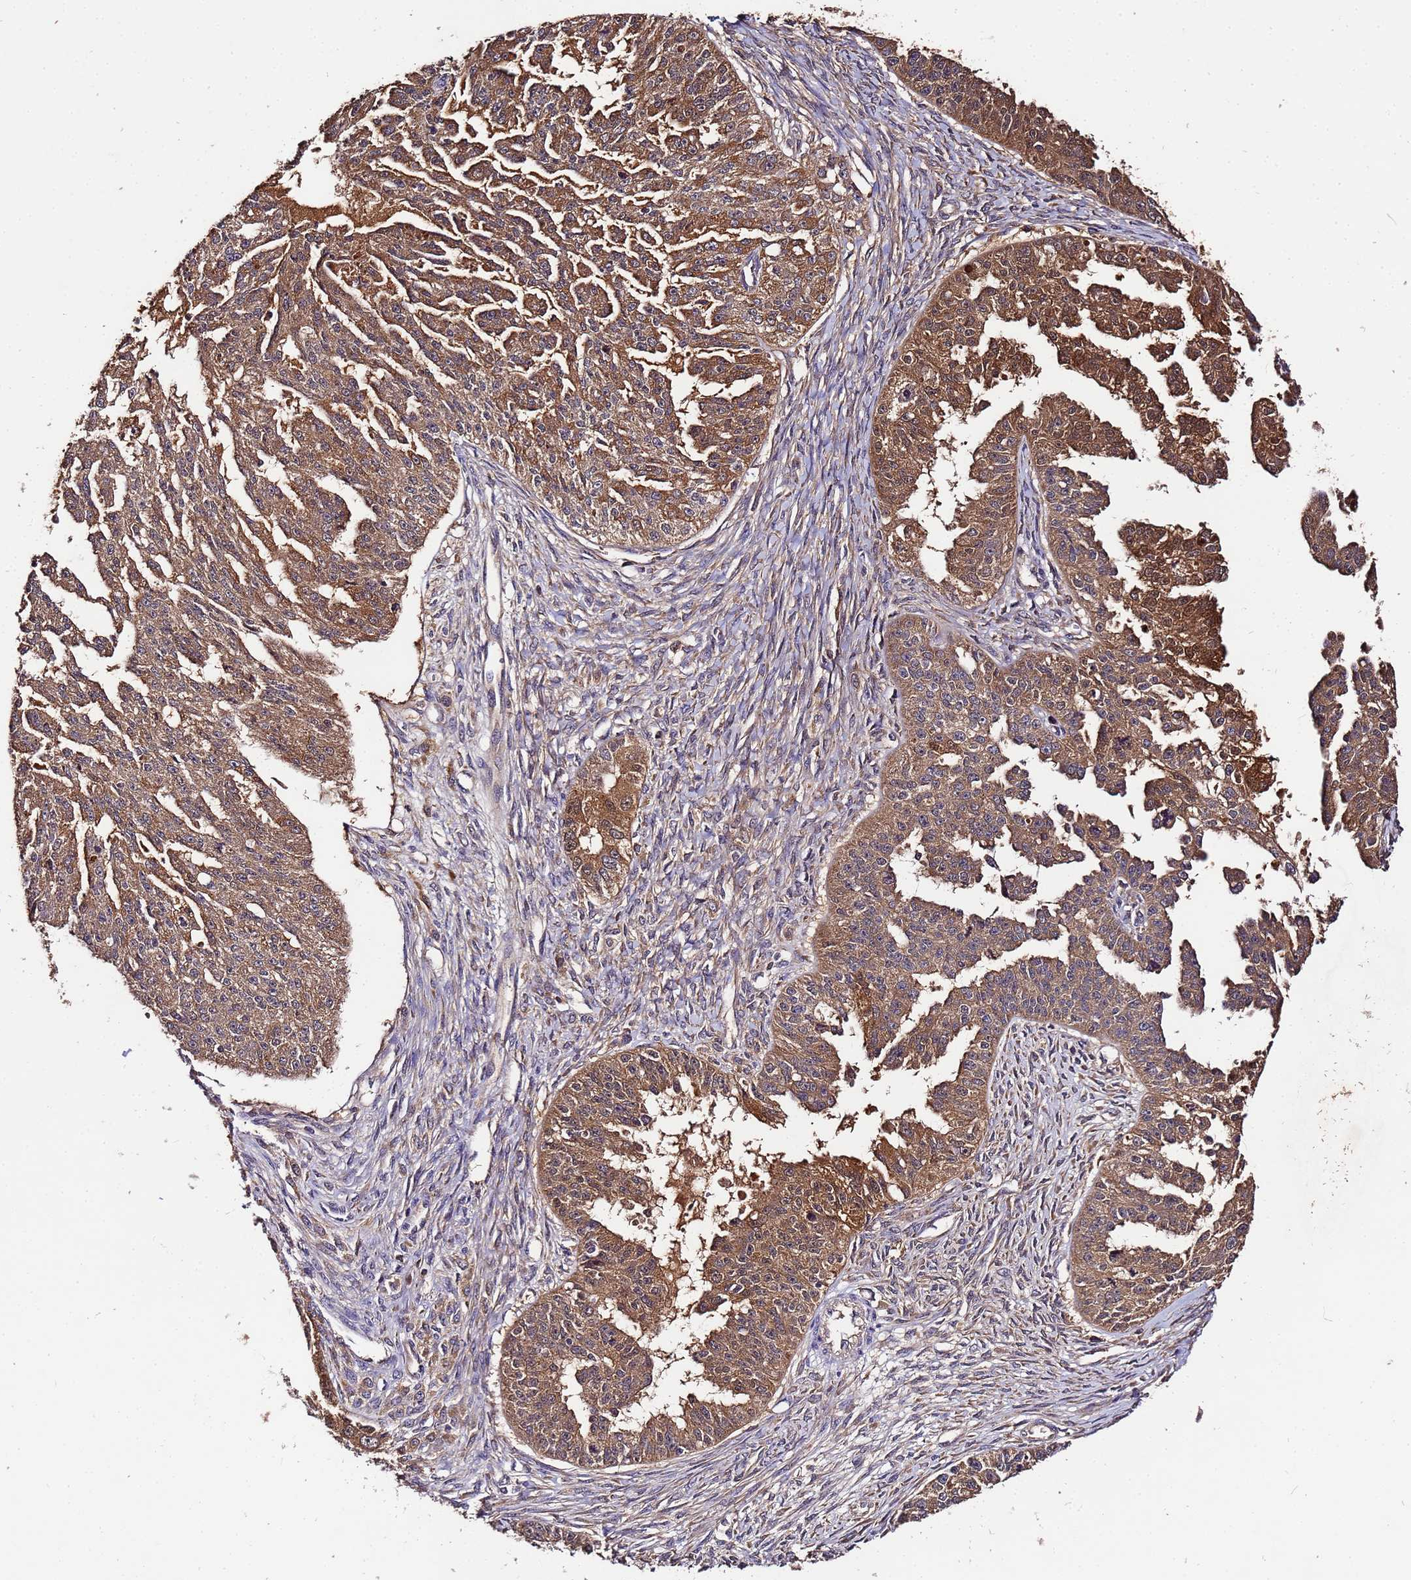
{"staining": {"intensity": "moderate", "quantity": ">75%", "location": "cytoplasmic/membranous"}, "tissue": "ovarian cancer", "cell_type": "Tumor cells", "image_type": "cancer", "snomed": [{"axis": "morphology", "description": "Cystadenocarcinoma, serous, NOS"}, {"axis": "topography", "description": "Ovary"}], "caption": "Tumor cells display medium levels of moderate cytoplasmic/membranous expression in approximately >75% of cells in human ovarian cancer (serous cystadenocarcinoma). Immunohistochemistry stains the protein of interest in brown and the nuclei are stained blue.", "gene": "MTERF1", "patient": {"sex": "female", "age": 58}}